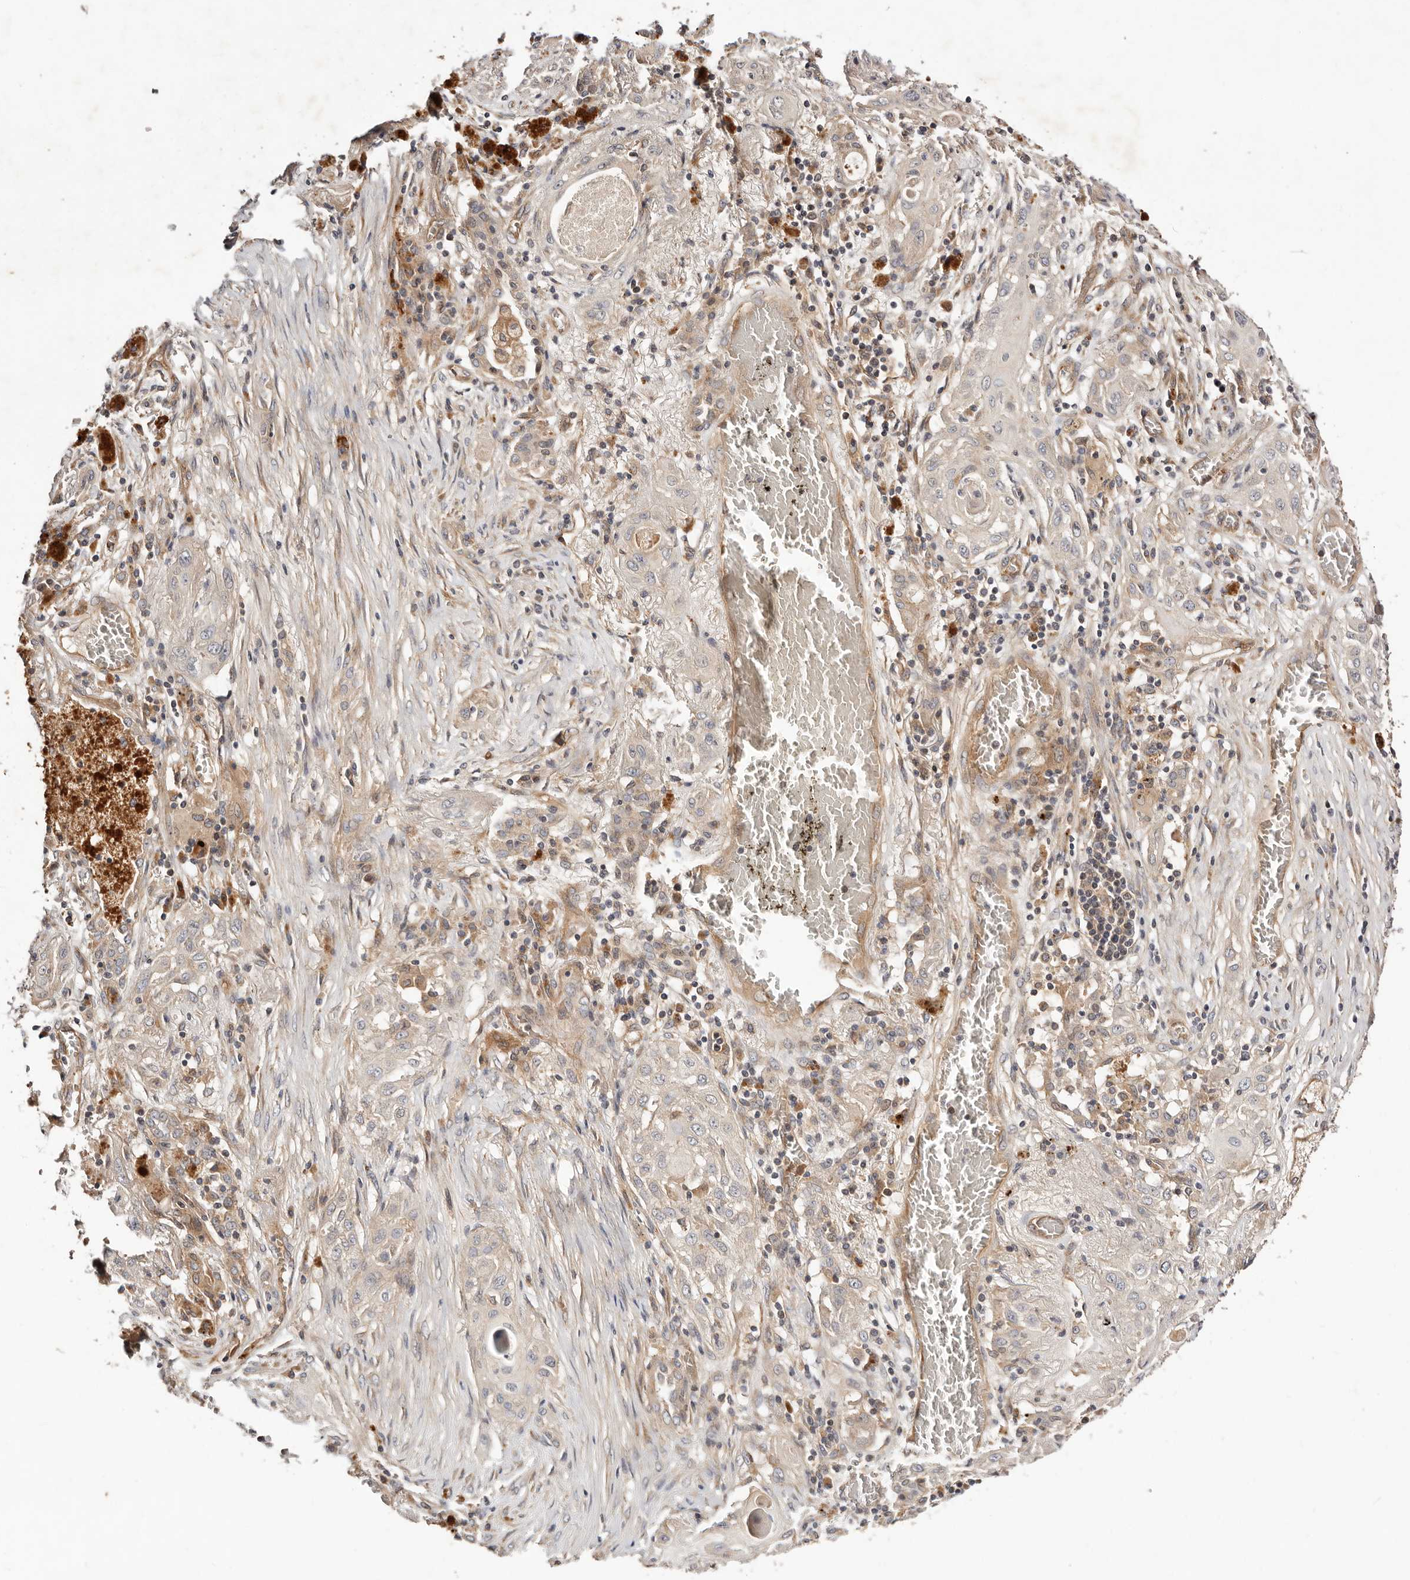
{"staining": {"intensity": "negative", "quantity": "none", "location": "none"}, "tissue": "lung cancer", "cell_type": "Tumor cells", "image_type": "cancer", "snomed": [{"axis": "morphology", "description": "Squamous cell carcinoma, NOS"}, {"axis": "topography", "description": "Lung"}], "caption": "Human lung squamous cell carcinoma stained for a protein using immunohistochemistry (IHC) shows no positivity in tumor cells.", "gene": "MACF1", "patient": {"sex": "female", "age": 47}}